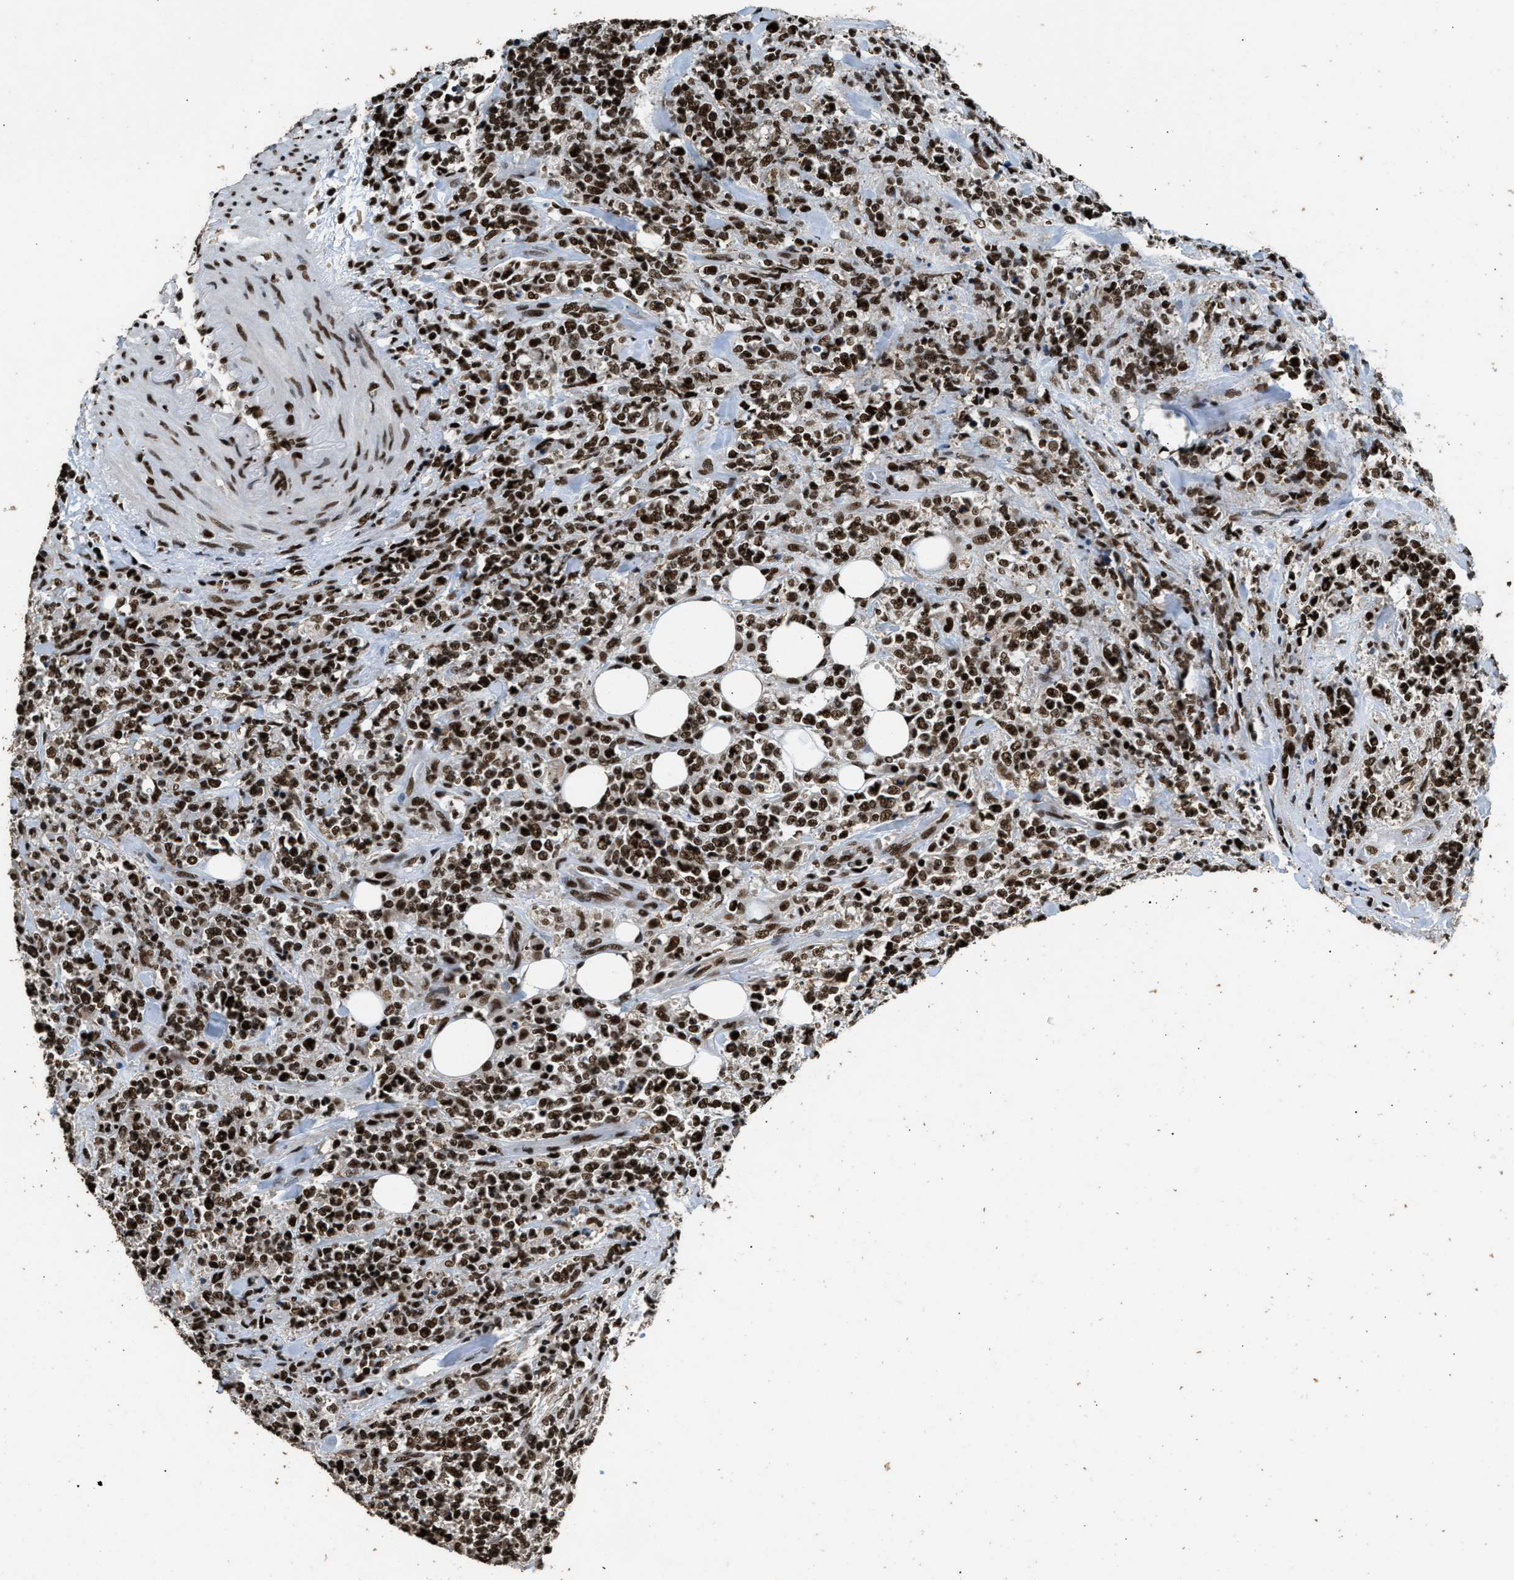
{"staining": {"intensity": "strong", "quantity": ">75%", "location": "nuclear"}, "tissue": "lymphoma", "cell_type": "Tumor cells", "image_type": "cancer", "snomed": [{"axis": "morphology", "description": "Malignant lymphoma, non-Hodgkin's type, High grade"}, {"axis": "topography", "description": "Soft tissue"}], "caption": "A high amount of strong nuclear positivity is present in approximately >75% of tumor cells in malignant lymphoma, non-Hodgkin's type (high-grade) tissue.", "gene": "RAD21", "patient": {"sex": "male", "age": 18}}